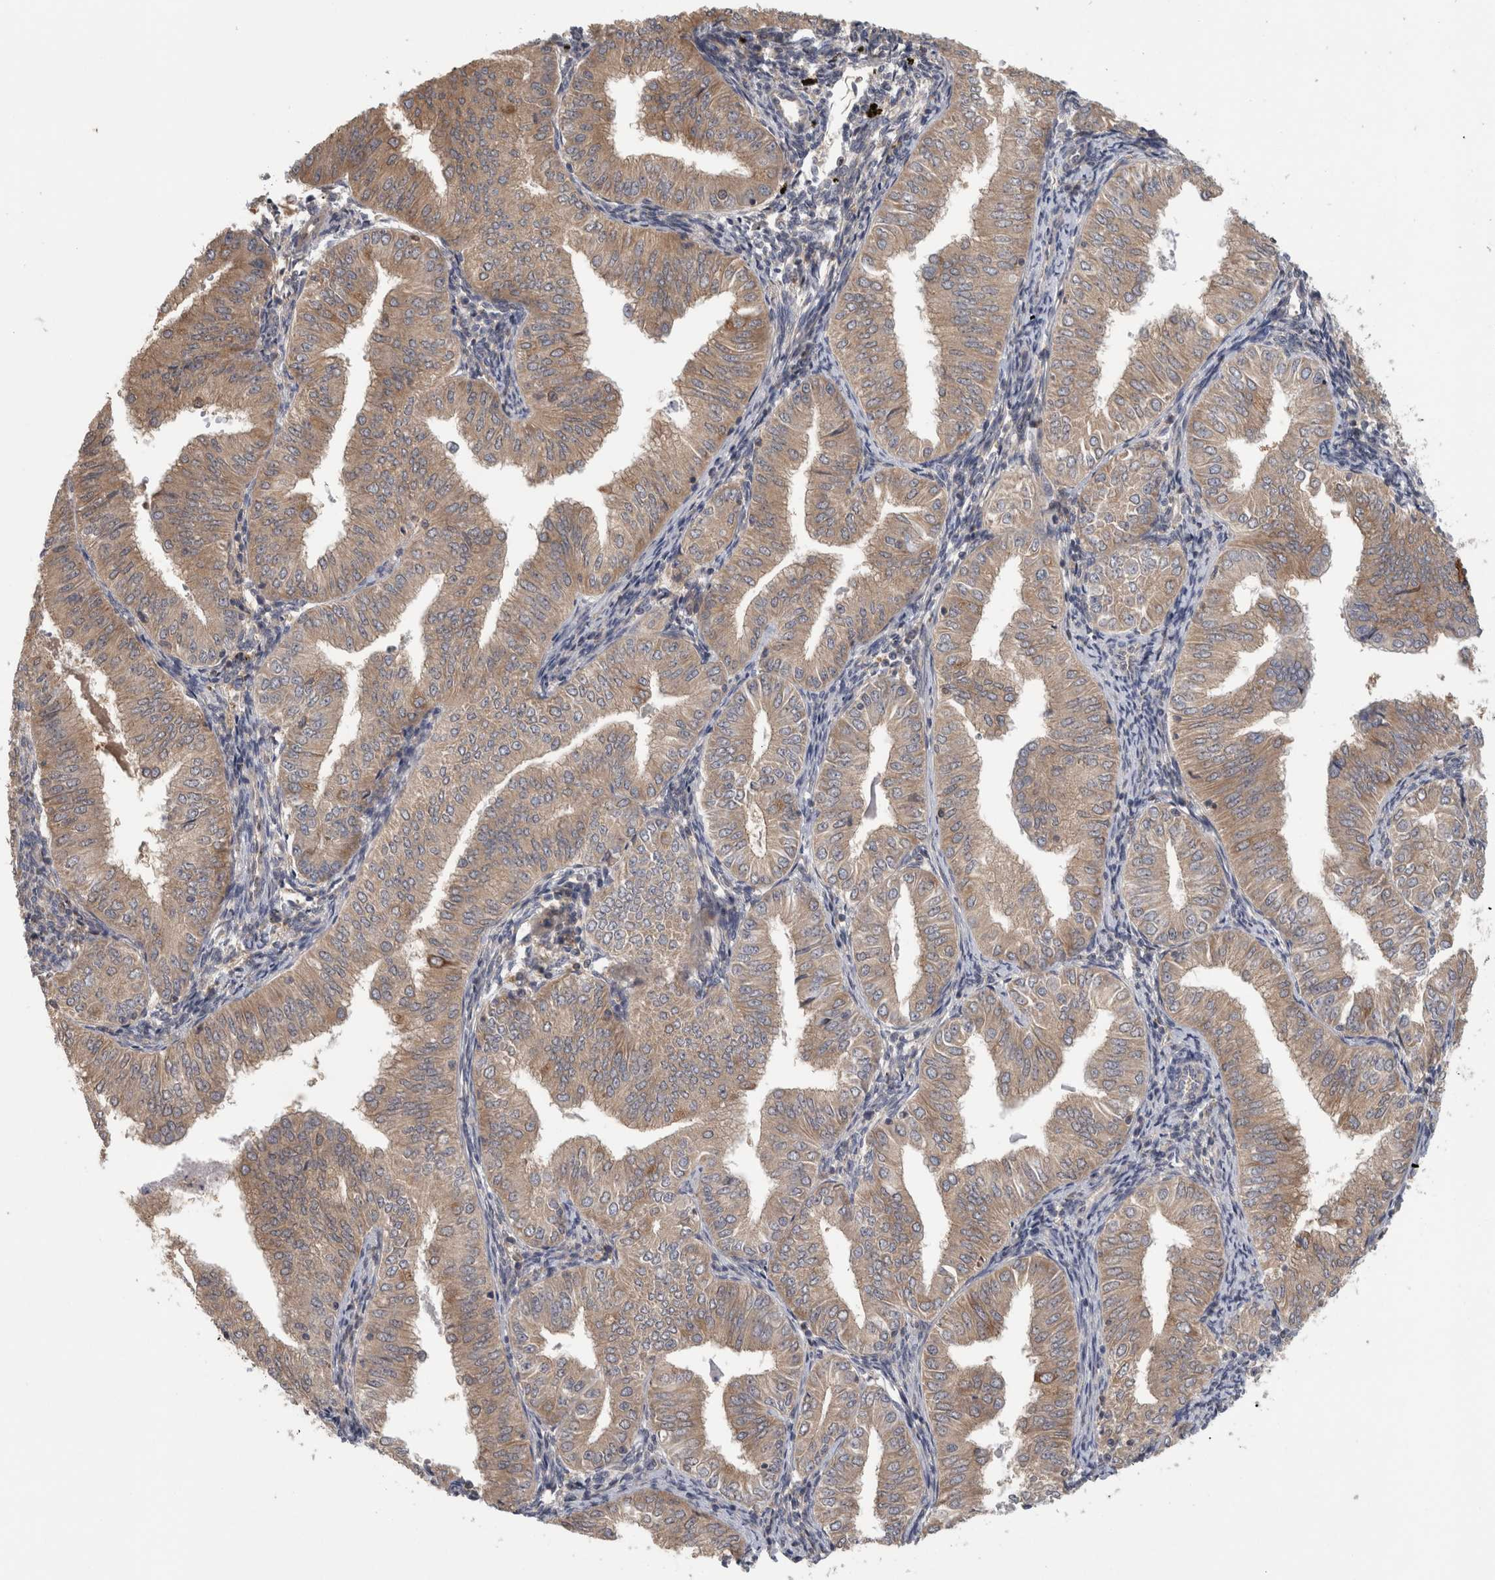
{"staining": {"intensity": "moderate", "quantity": ">75%", "location": "cytoplasmic/membranous,nuclear"}, "tissue": "endometrial cancer", "cell_type": "Tumor cells", "image_type": "cancer", "snomed": [{"axis": "morphology", "description": "Normal tissue, NOS"}, {"axis": "morphology", "description": "Adenocarcinoma, NOS"}, {"axis": "topography", "description": "Endometrium"}], "caption": "Human endometrial adenocarcinoma stained for a protein (brown) demonstrates moderate cytoplasmic/membranous and nuclear positive positivity in approximately >75% of tumor cells.", "gene": "PIGP", "patient": {"sex": "female", "age": 53}}